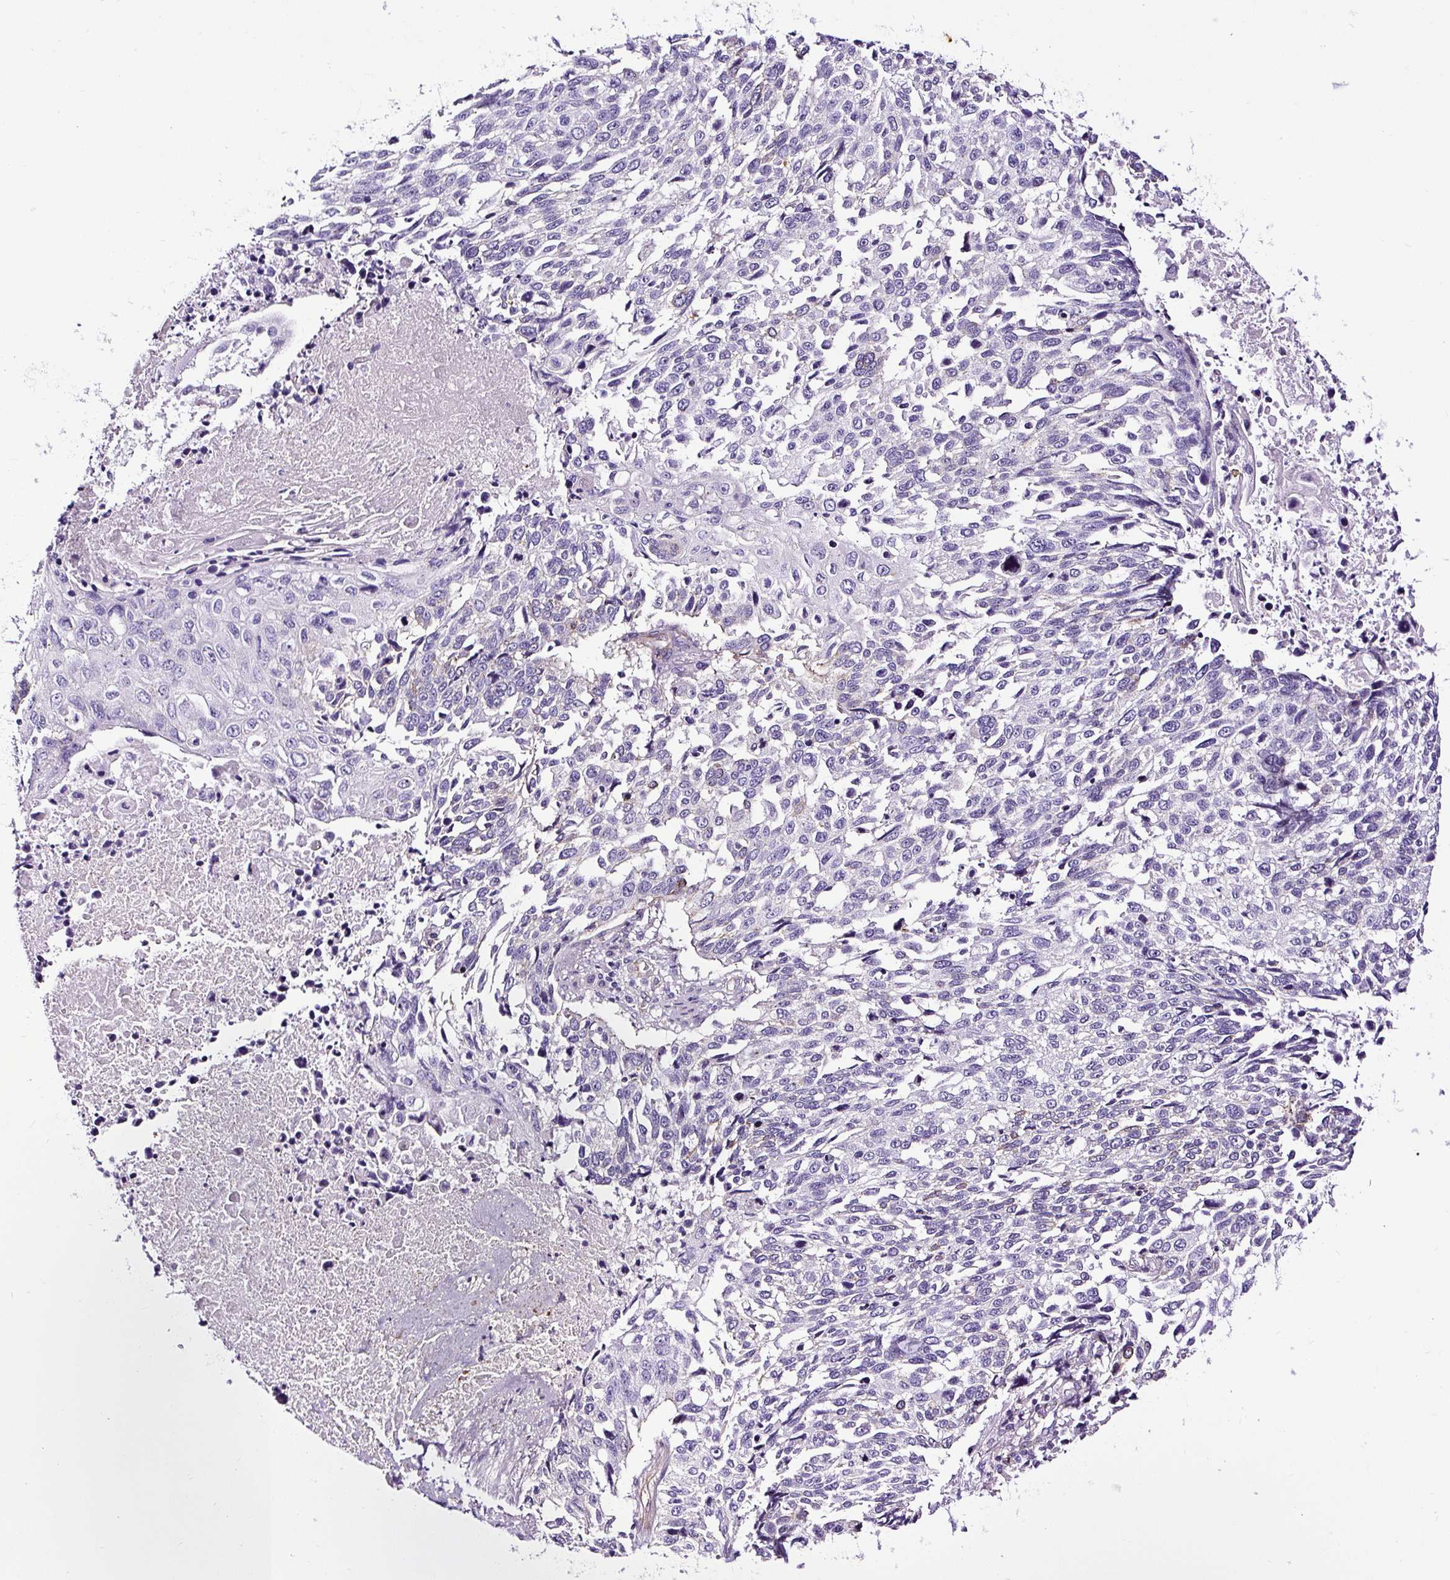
{"staining": {"intensity": "weak", "quantity": "<25%", "location": "cytoplasmic/membranous"}, "tissue": "lung cancer", "cell_type": "Tumor cells", "image_type": "cancer", "snomed": [{"axis": "morphology", "description": "Squamous cell carcinoma, NOS"}, {"axis": "topography", "description": "Lung"}], "caption": "The photomicrograph shows no staining of tumor cells in squamous cell carcinoma (lung).", "gene": "SLC7A8", "patient": {"sex": "male", "age": 62}}